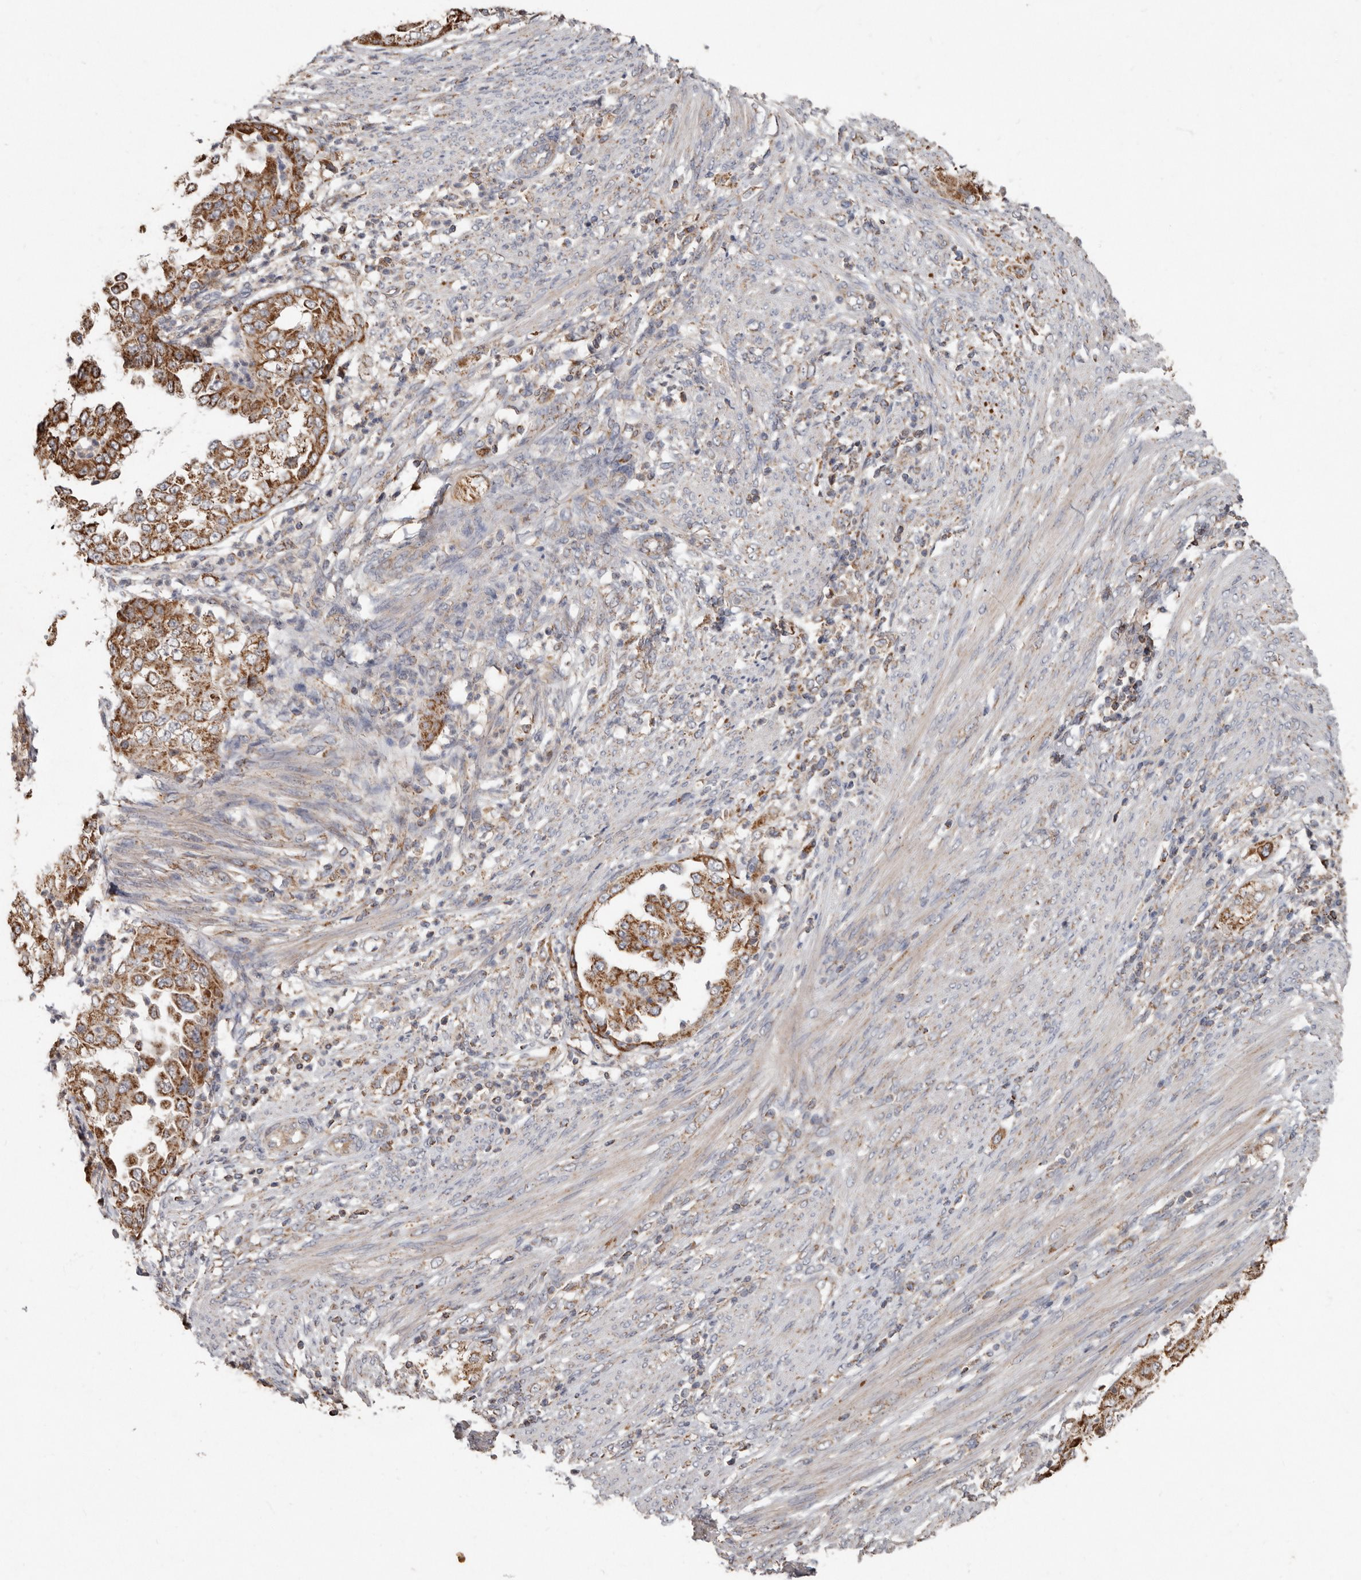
{"staining": {"intensity": "strong", "quantity": ">75%", "location": "cytoplasmic/membranous"}, "tissue": "endometrial cancer", "cell_type": "Tumor cells", "image_type": "cancer", "snomed": [{"axis": "morphology", "description": "Adenocarcinoma, NOS"}, {"axis": "topography", "description": "Endometrium"}], "caption": "DAB (3,3'-diaminobenzidine) immunohistochemical staining of human endometrial adenocarcinoma exhibits strong cytoplasmic/membranous protein staining in about >75% of tumor cells. The staining was performed using DAB (3,3'-diaminobenzidine), with brown indicating positive protein expression. Nuclei are stained blue with hematoxylin.", "gene": "KIF26B", "patient": {"sex": "female", "age": 85}}